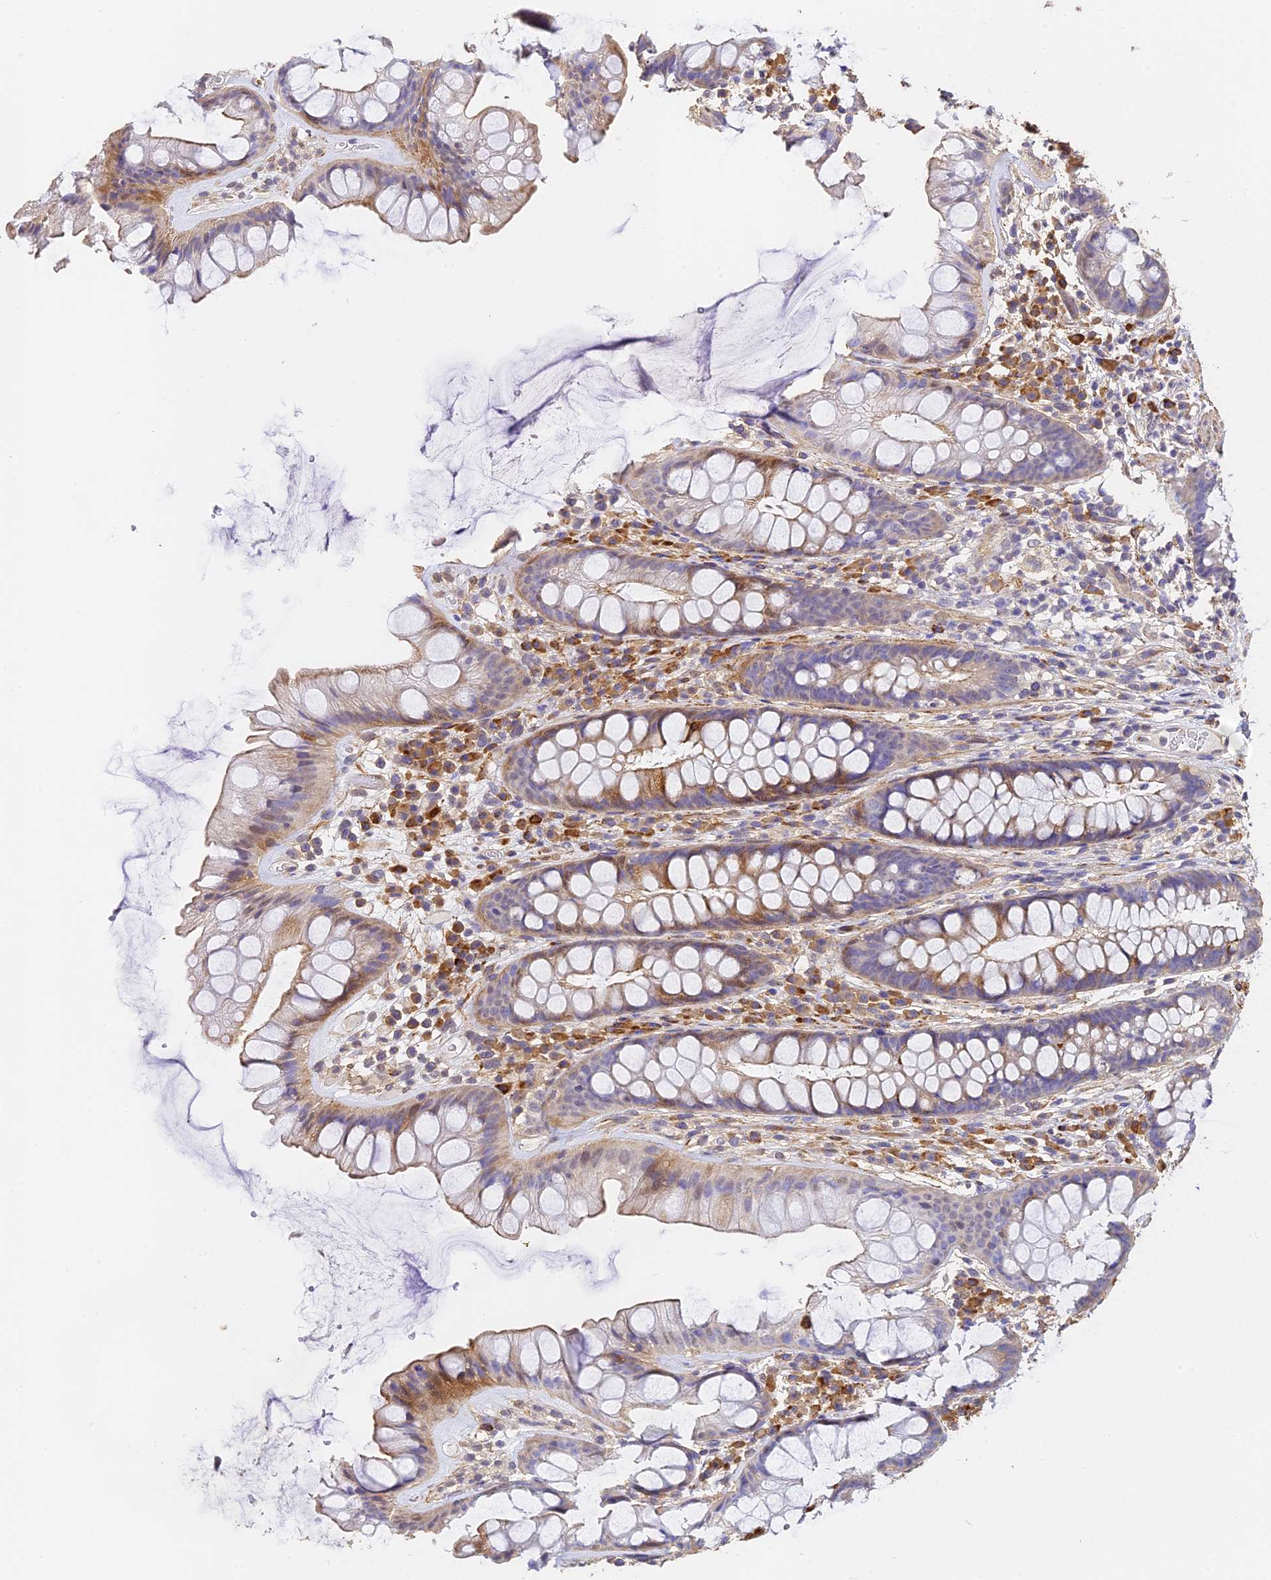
{"staining": {"intensity": "moderate", "quantity": "<25%", "location": "cytoplasmic/membranous"}, "tissue": "rectum", "cell_type": "Glandular cells", "image_type": "normal", "snomed": [{"axis": "morphology", "description": "Normal tissue, NOS"}, {"axis": "topography", "description": "Rectum"}], "caption": "Protein analysis of normal rectum demonstrates moderate cytoplasmic/membranous expression in about <25% of glandular cells. (Brightfield microscopy of DAB IHC at high magnification).", "gene": "SLC11A1", "patient": {"sex": "male", "age": 74}}